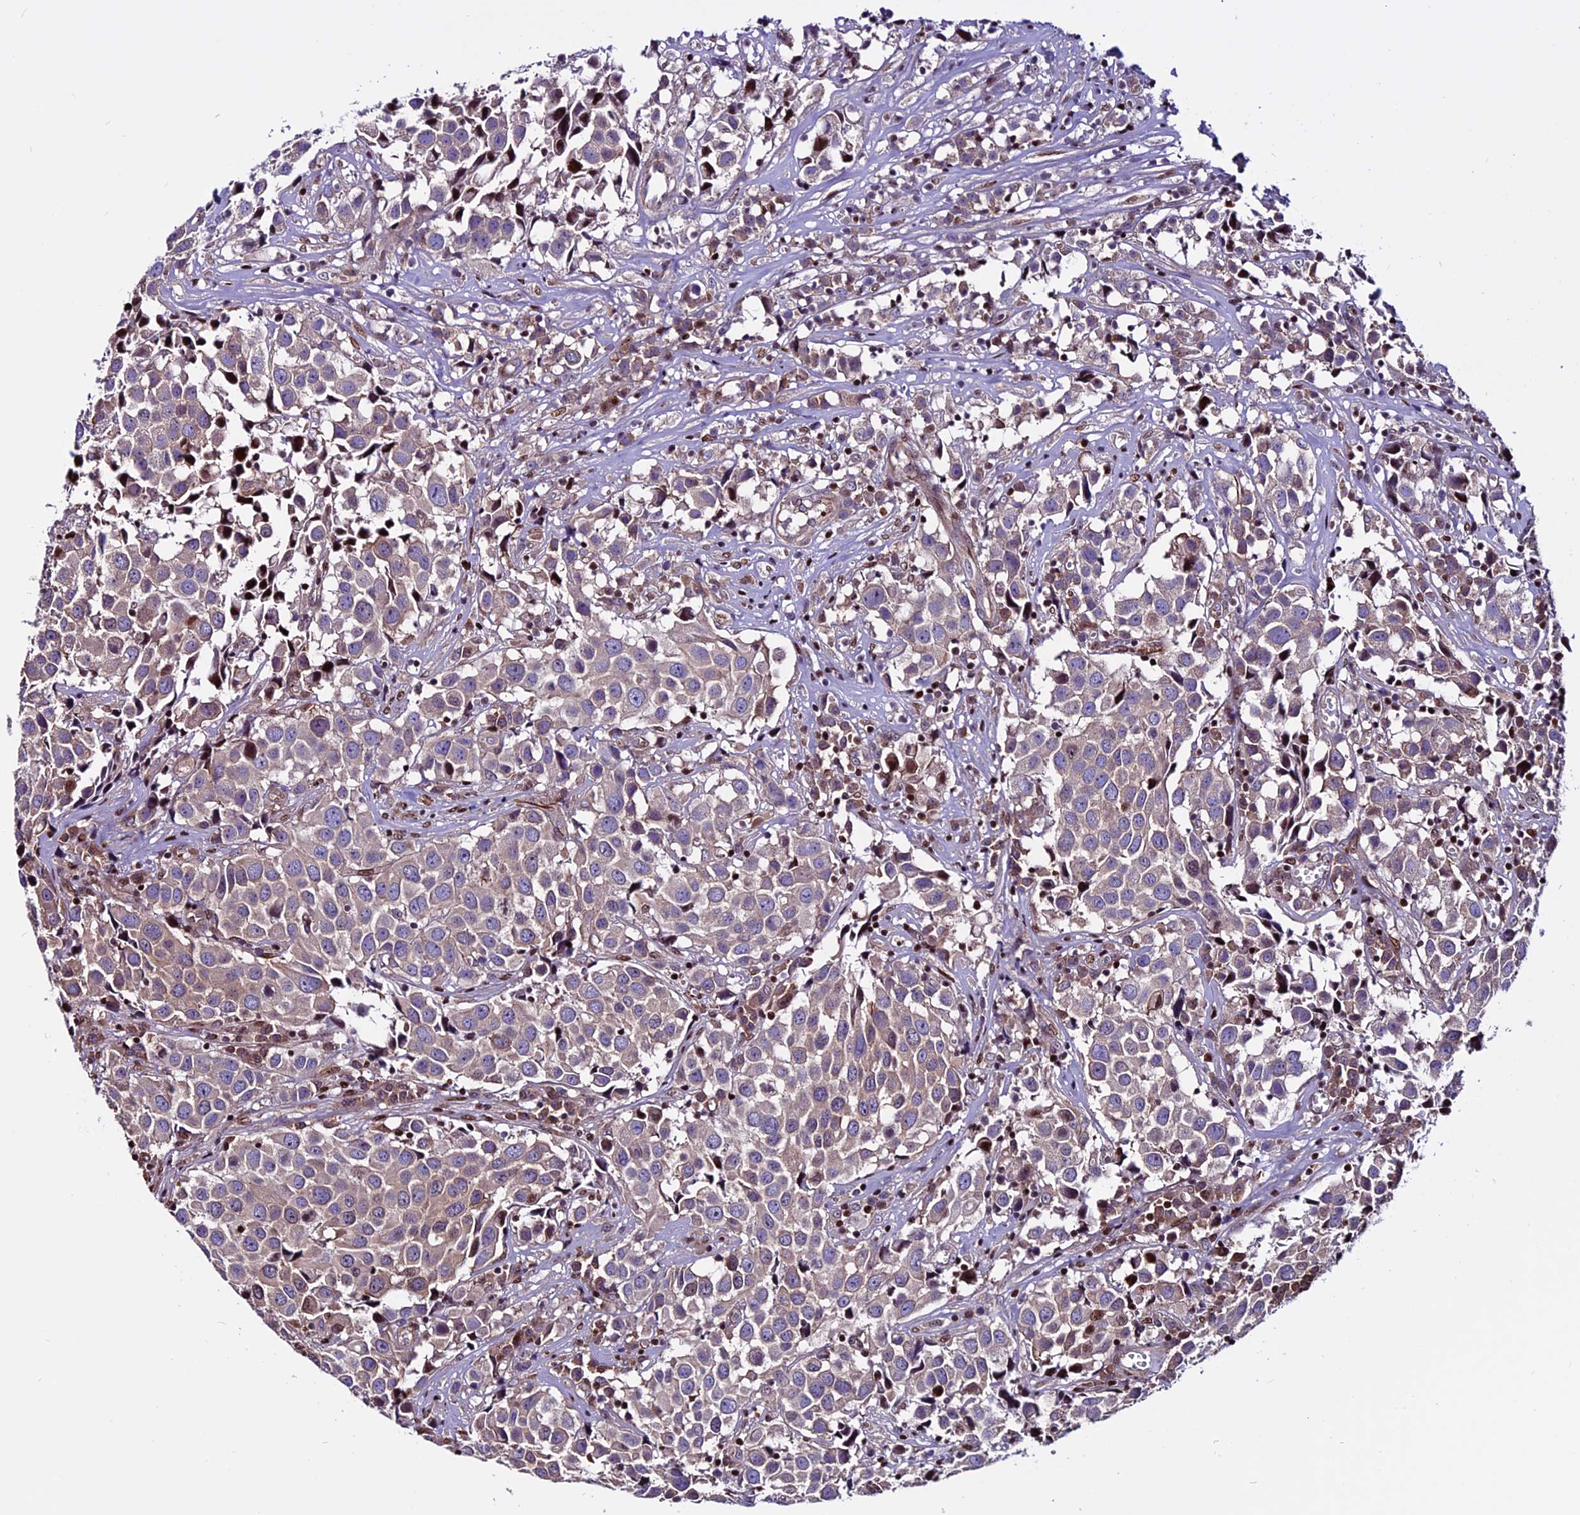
{"staining": {"intensity": "negative", "quantity": "none", "location": "none"}, "tissue": "urothelial cancer", "cell_type": "Tumor cells", "image_type": "cancer", "snomed": [{"axis": "morphology", "description": "Urothelial carcinoma, High grade"}, {"axis": "topography", "description": "Urinary bladder"}], "caption": "Immunohistochemical staining of urothelial cancer displays no significant positivity in tumor cells. (Immunohistochemistry (ihc), brightfield microscopy, high magnification).", "gene": "RINL", "patient": {"sex": "female", "age": 75}}